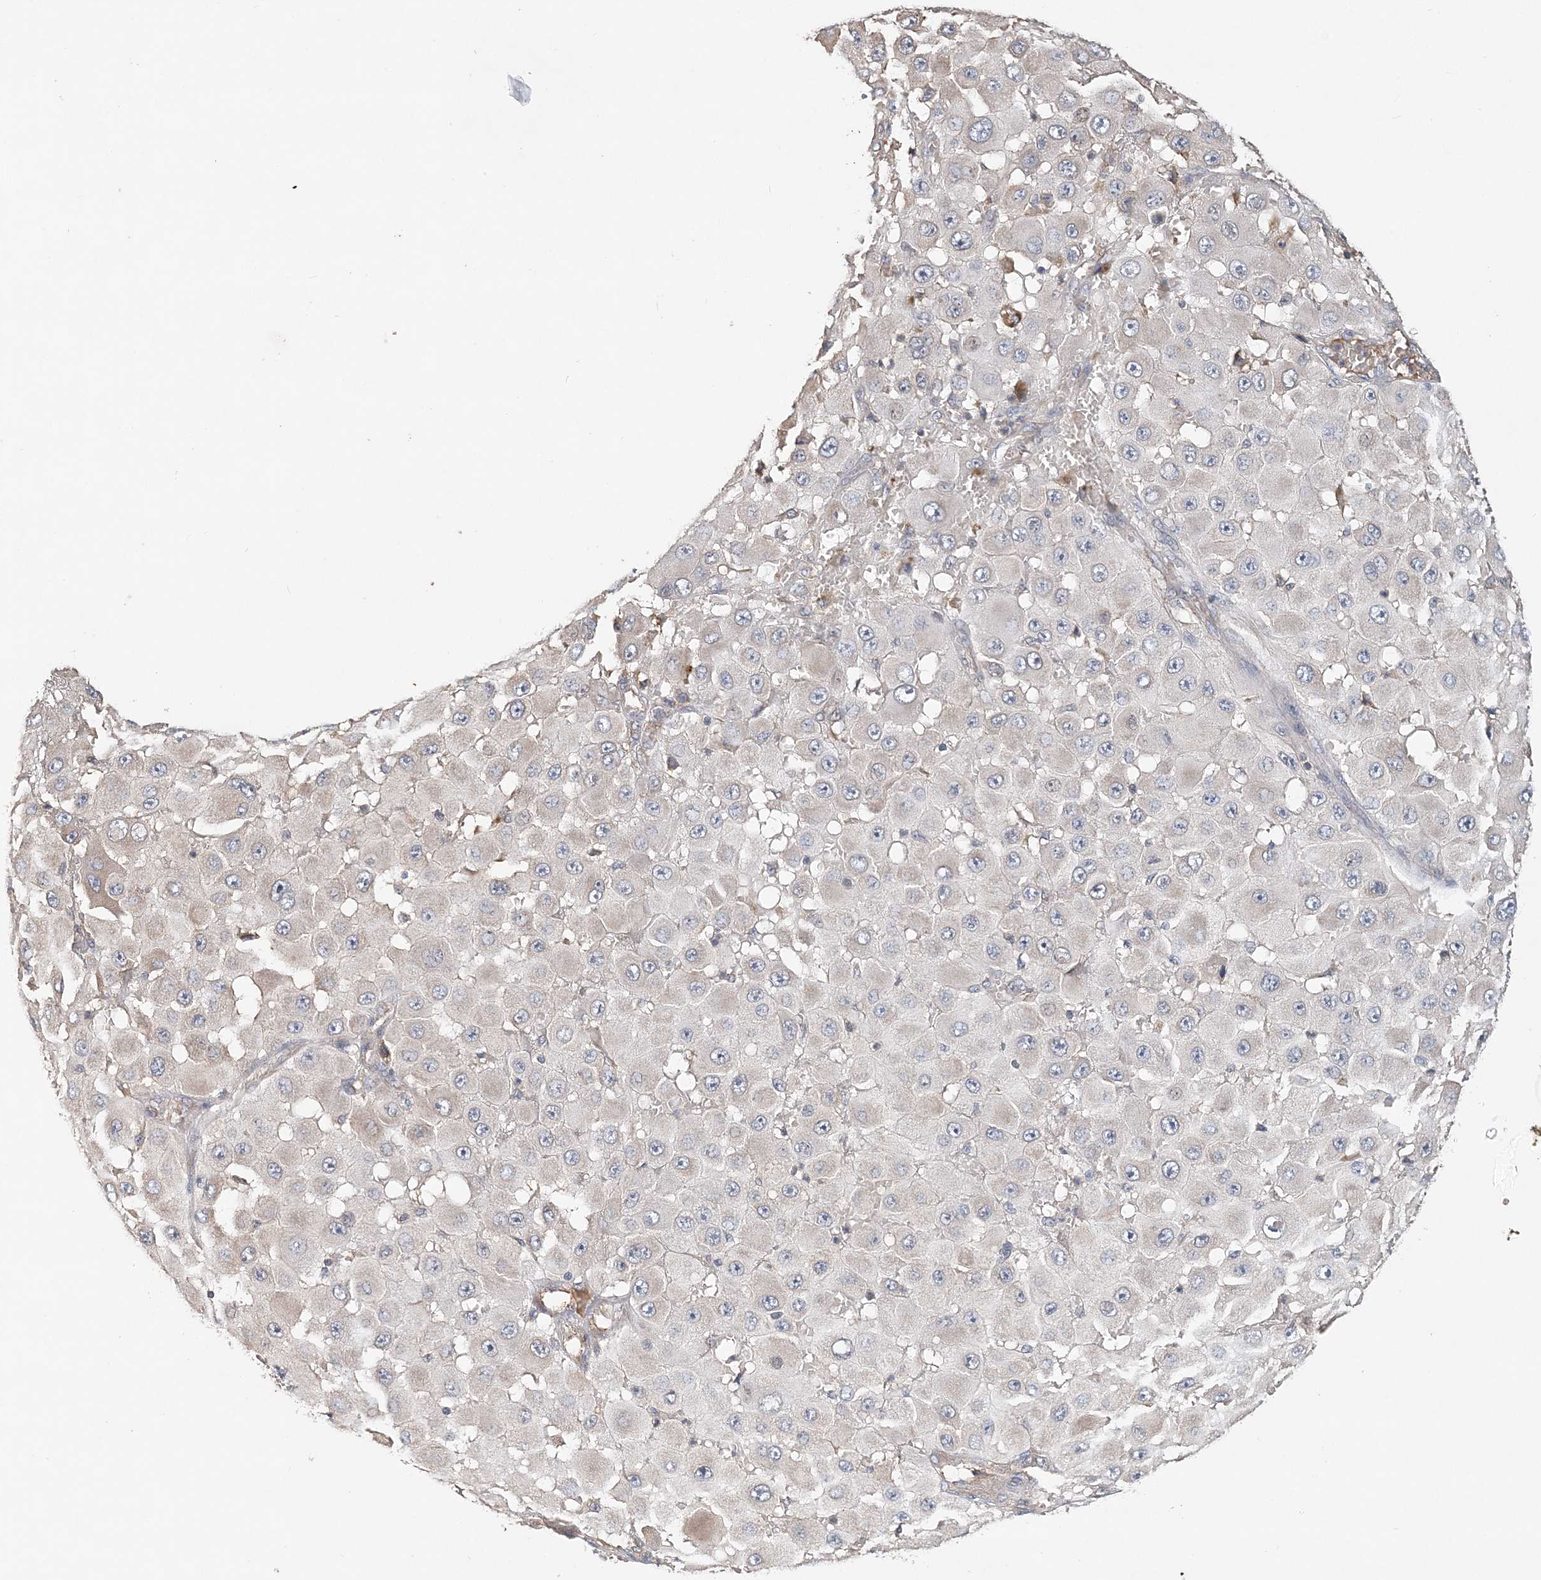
{"staining": {"intensity": "negative", "quantity": "none", "location": "none"}, "tissue": "melanoma", "cell_type": "Tumor cells", "image_type": "cancer", "snomed": [{"axis": "morphology", "description": "Malignant melanoma, NOS"}, {"axis": "topography", "description": "Skin"}], "caption": "This image is of melanoma stained with immunohistochemistry to label a protein in brown with the nuclei are counter-stained blue. There is no staining in tumor cells.", "gene": "SYCP3", "patient": {"sex": "female", "age": 81}}